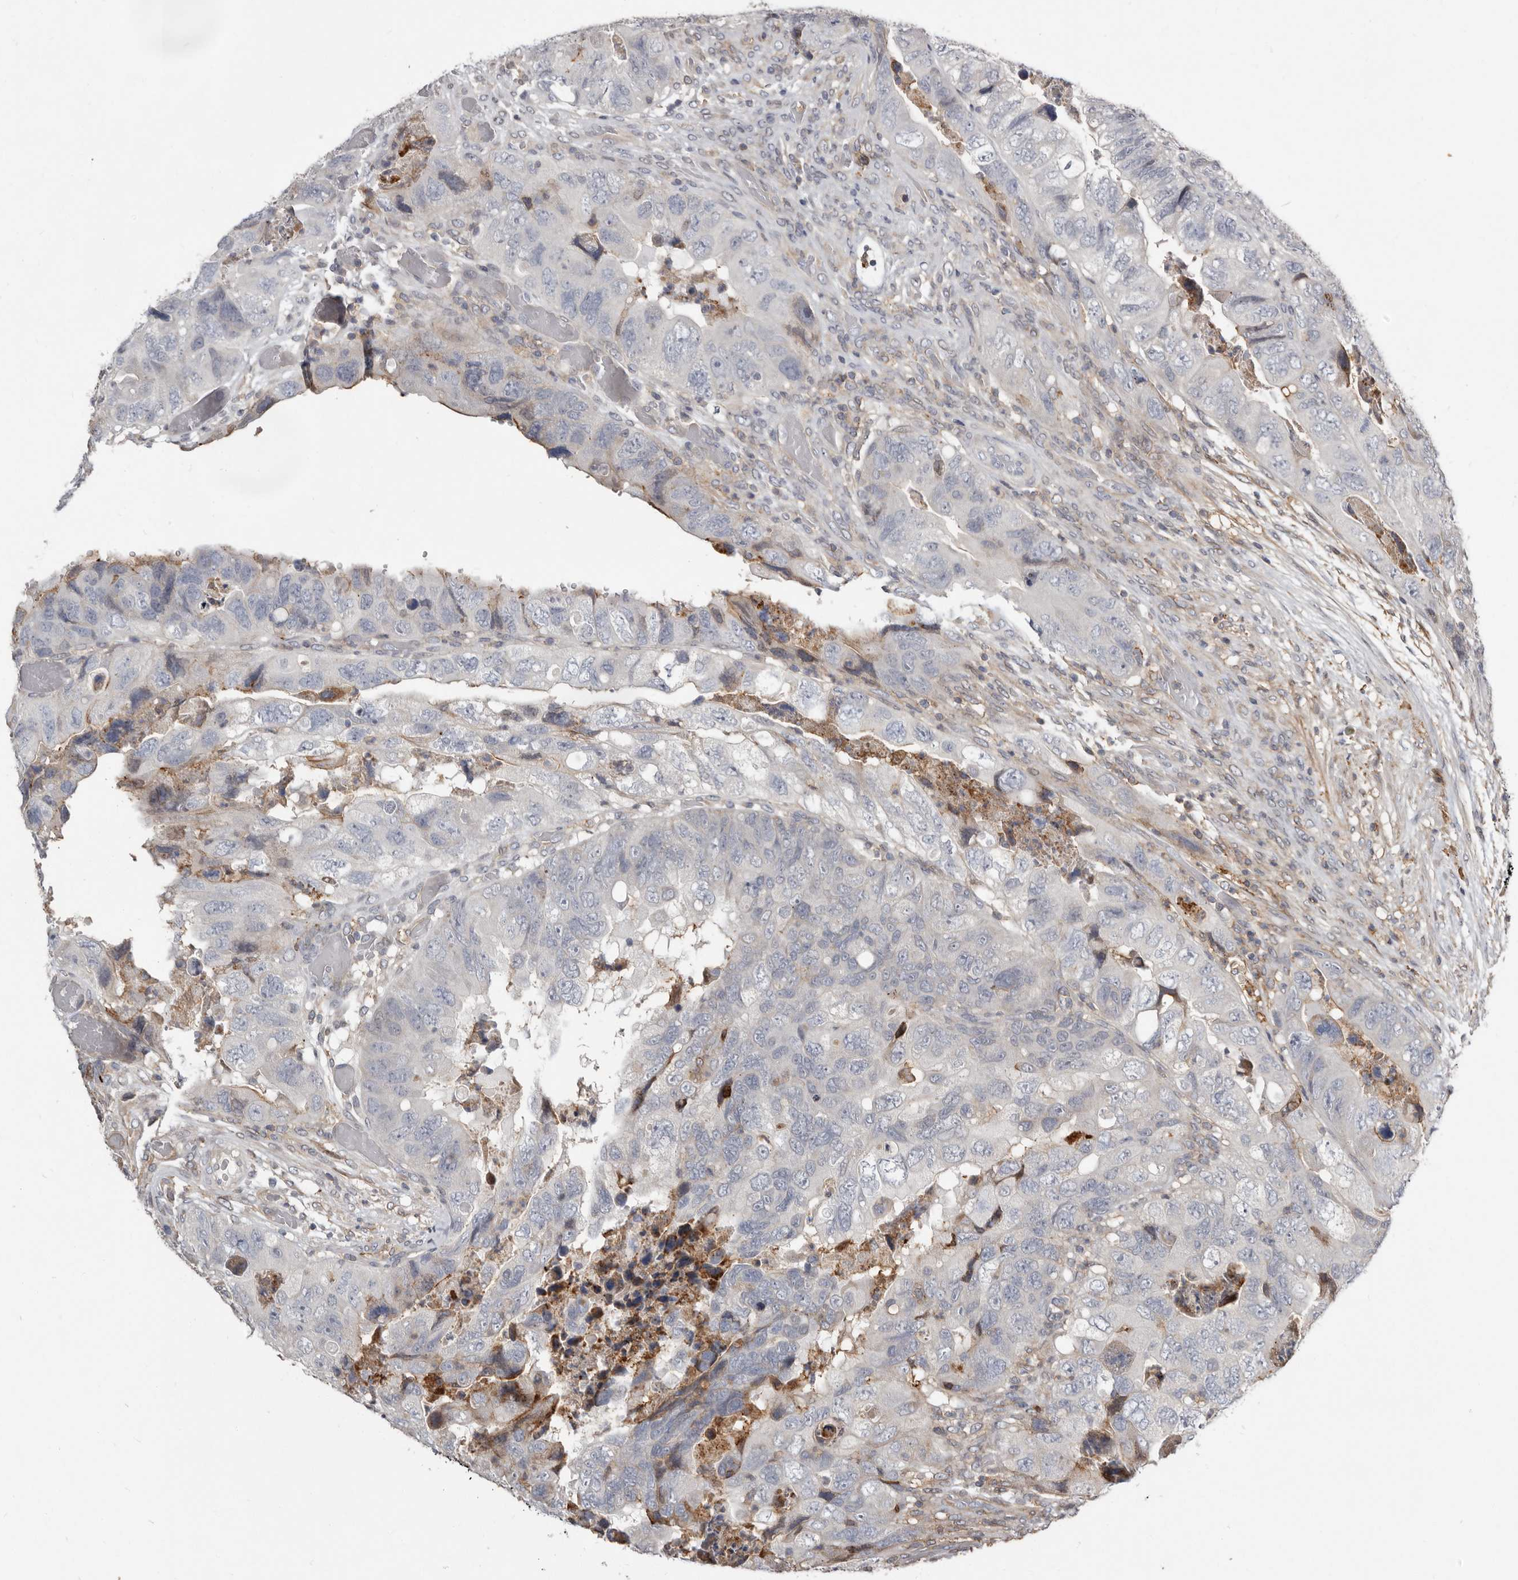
{"staining": {"intensity": "negative", "quantity": "none", "location": "none"}, "tissue": "colorectal cancer", "cell_type": "Tumor cells", "image_type": "cancer", "snomed": [{"axis": "morphology", "description": "Adenocarcinoma, NOS"}, {"axis": "topography", "description": "Rectum"}], "caption": "Tumor cells are negative for brown protein staining in colorectal cancer (adenocarcinoma).", "gene": "KIF26B", "patient": {"sex": "male", "age": 63}}